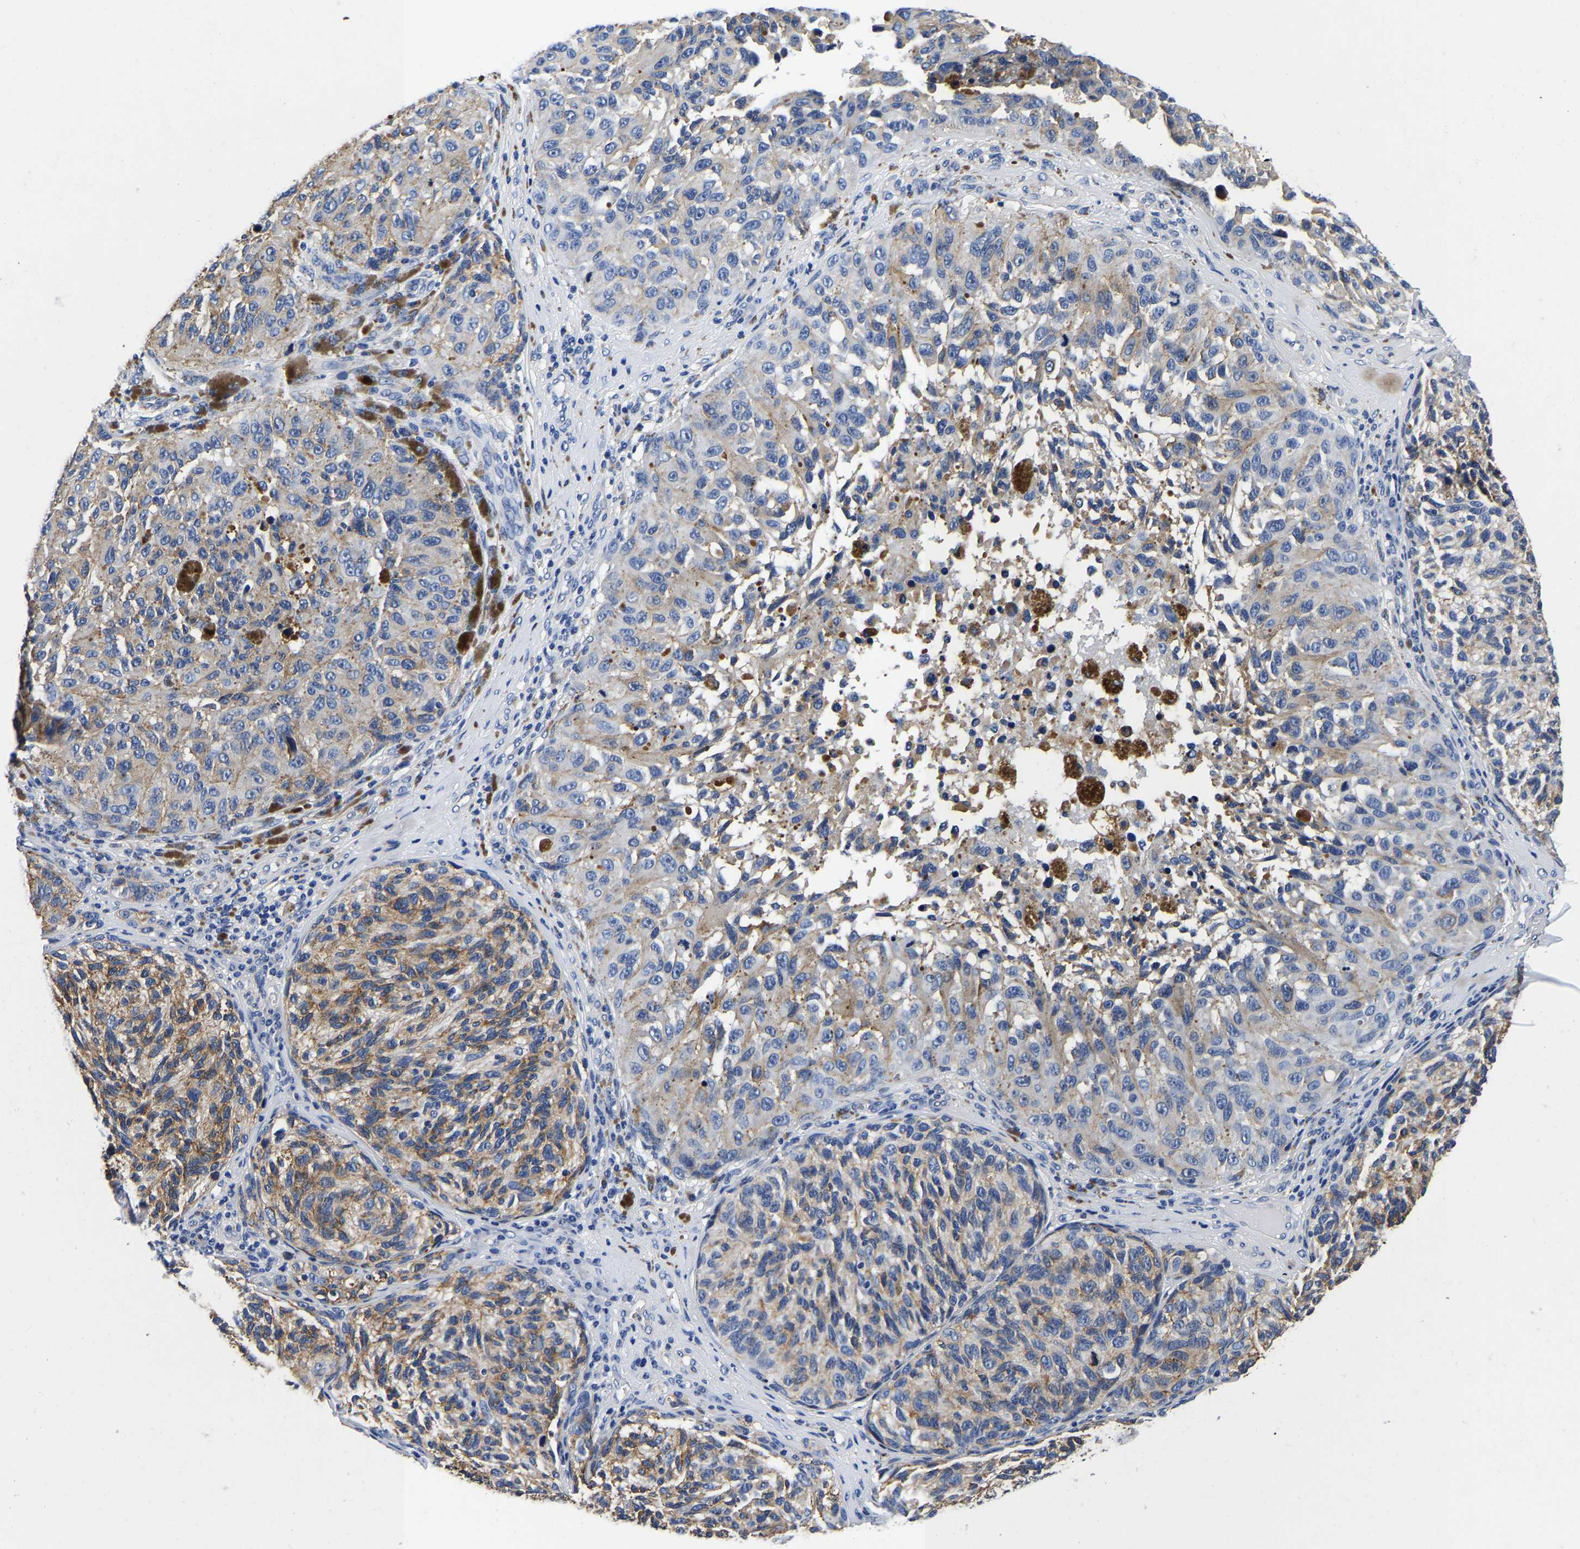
{"staining": {"intensity": "moderate", "quantity": ">75%", "location": "cytoplasmic/membranous"}, "tissue": "melanoma", "cell_type": "Tumor cells", "image_type": "cancer", "snomed": [{"axis": "morphology", "description": "Malignant melanoma, NOS"}, {"axis": "topography", "description": "Skin"}], "caption": "Immunohistochemistry (IHC) photomicrograph of neoplastic tissue: malignant melanoma stained using immunohistochemistry shows medium levels of moderate protein expression localized specifically in the cytoplasmic/membranous of tumor cells, appearing as a cytoplasmic/membranous brown color.", "gene": "GRN", "patient": {"sex": "female", "age": 73}}